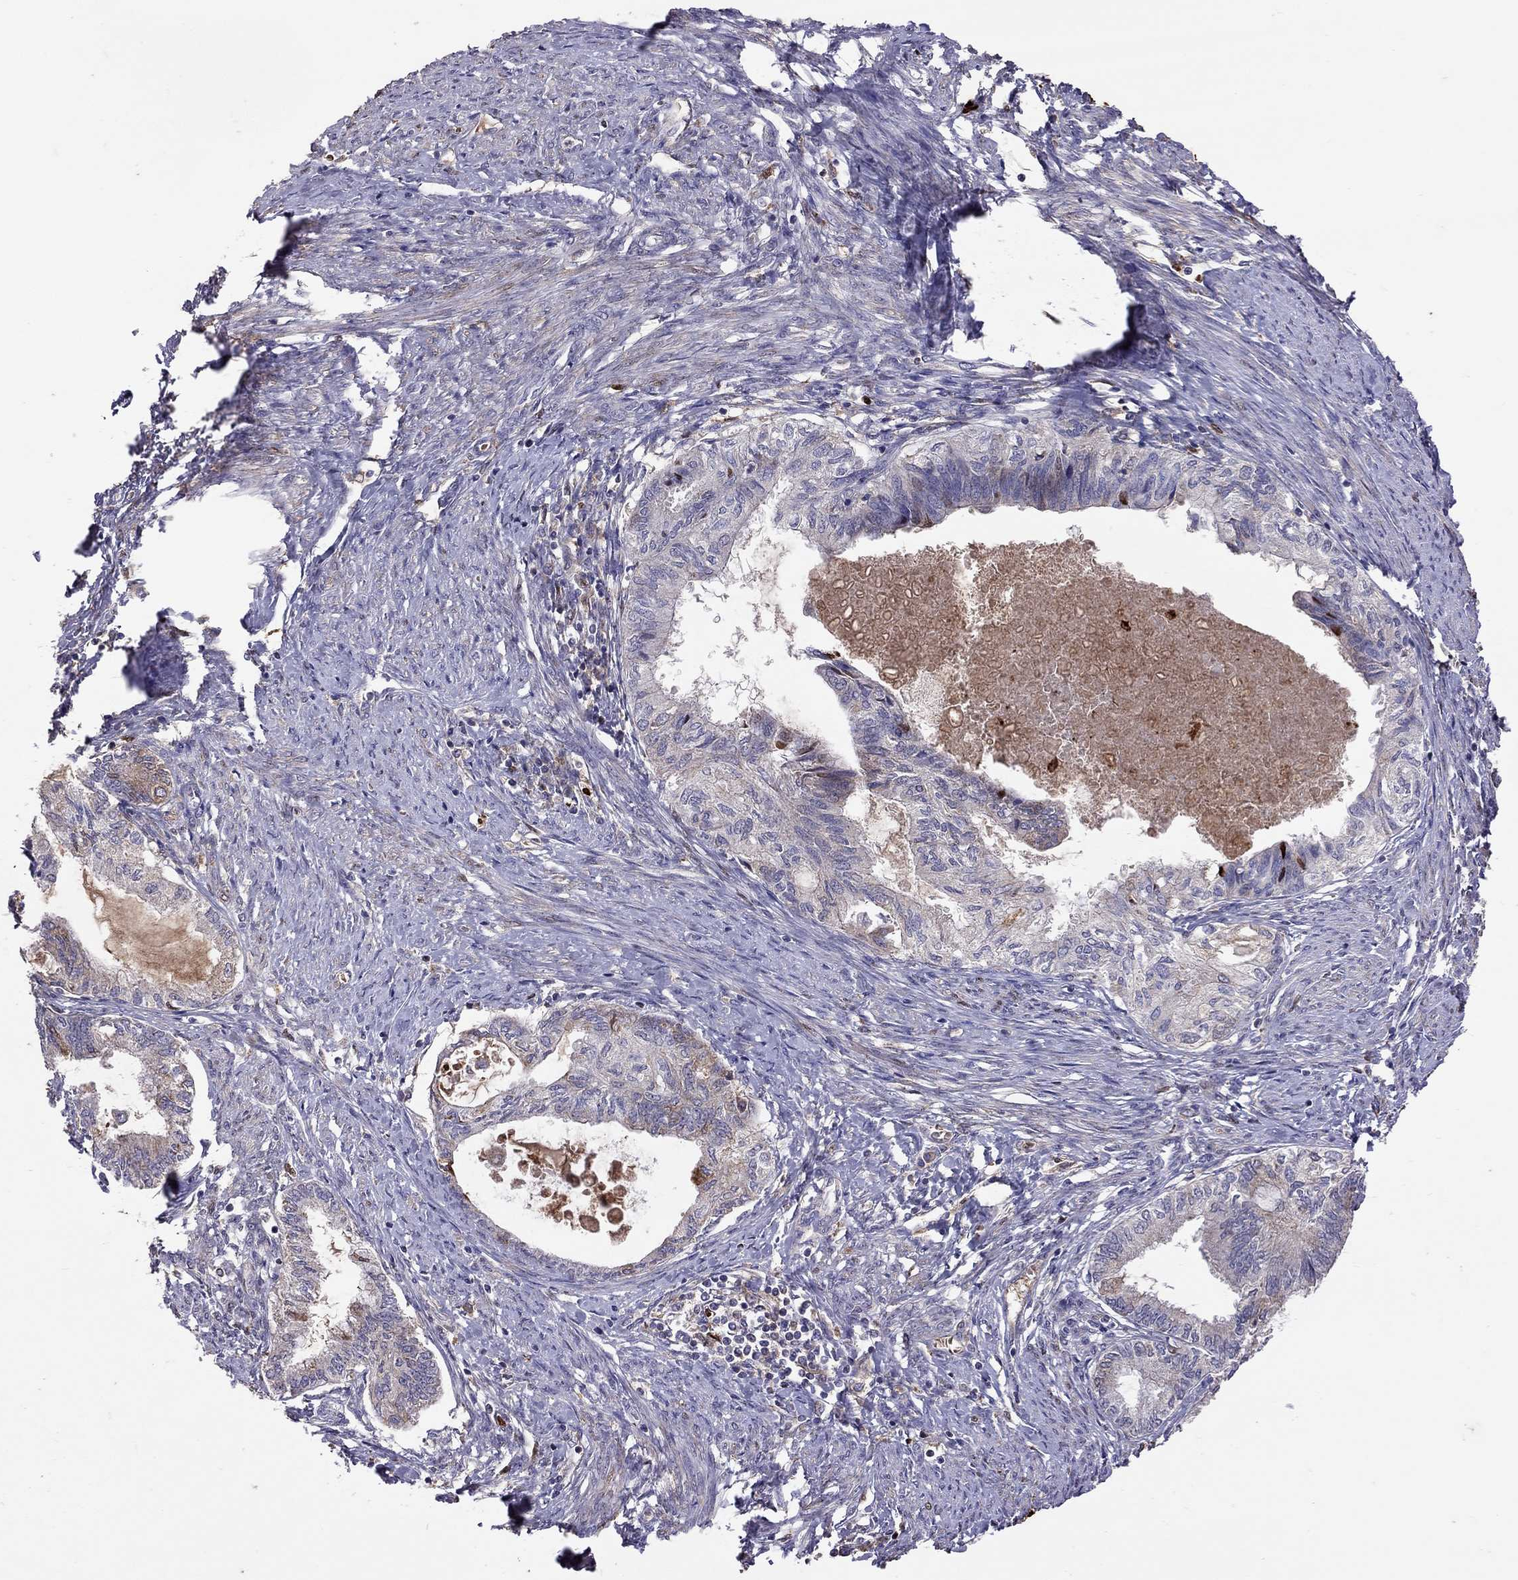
{"staining": {"intensity": "moderate", "quantity": "25%-75%", "location": "cytoplasmic/membranous"}, "tissue": "endometrial cancer", "cell_type": "Tumor cells", "image_type": "cancer", "snomed": [{"axis": "morphology", "description": "Adenocarcinoma, NOS"}, {"axis": "topography", "description": "Endometrium"}], "caption": "Immunohistochemistry histopathology image of endometrial cancer stained for a protein (brown), which reveals medium levels of moderate cytoplasmic/membranous staining in approximately 25%-75% of tumor cells.", "gene": "SERPINA3", "patient": {"sex": "female", "age": 86}}